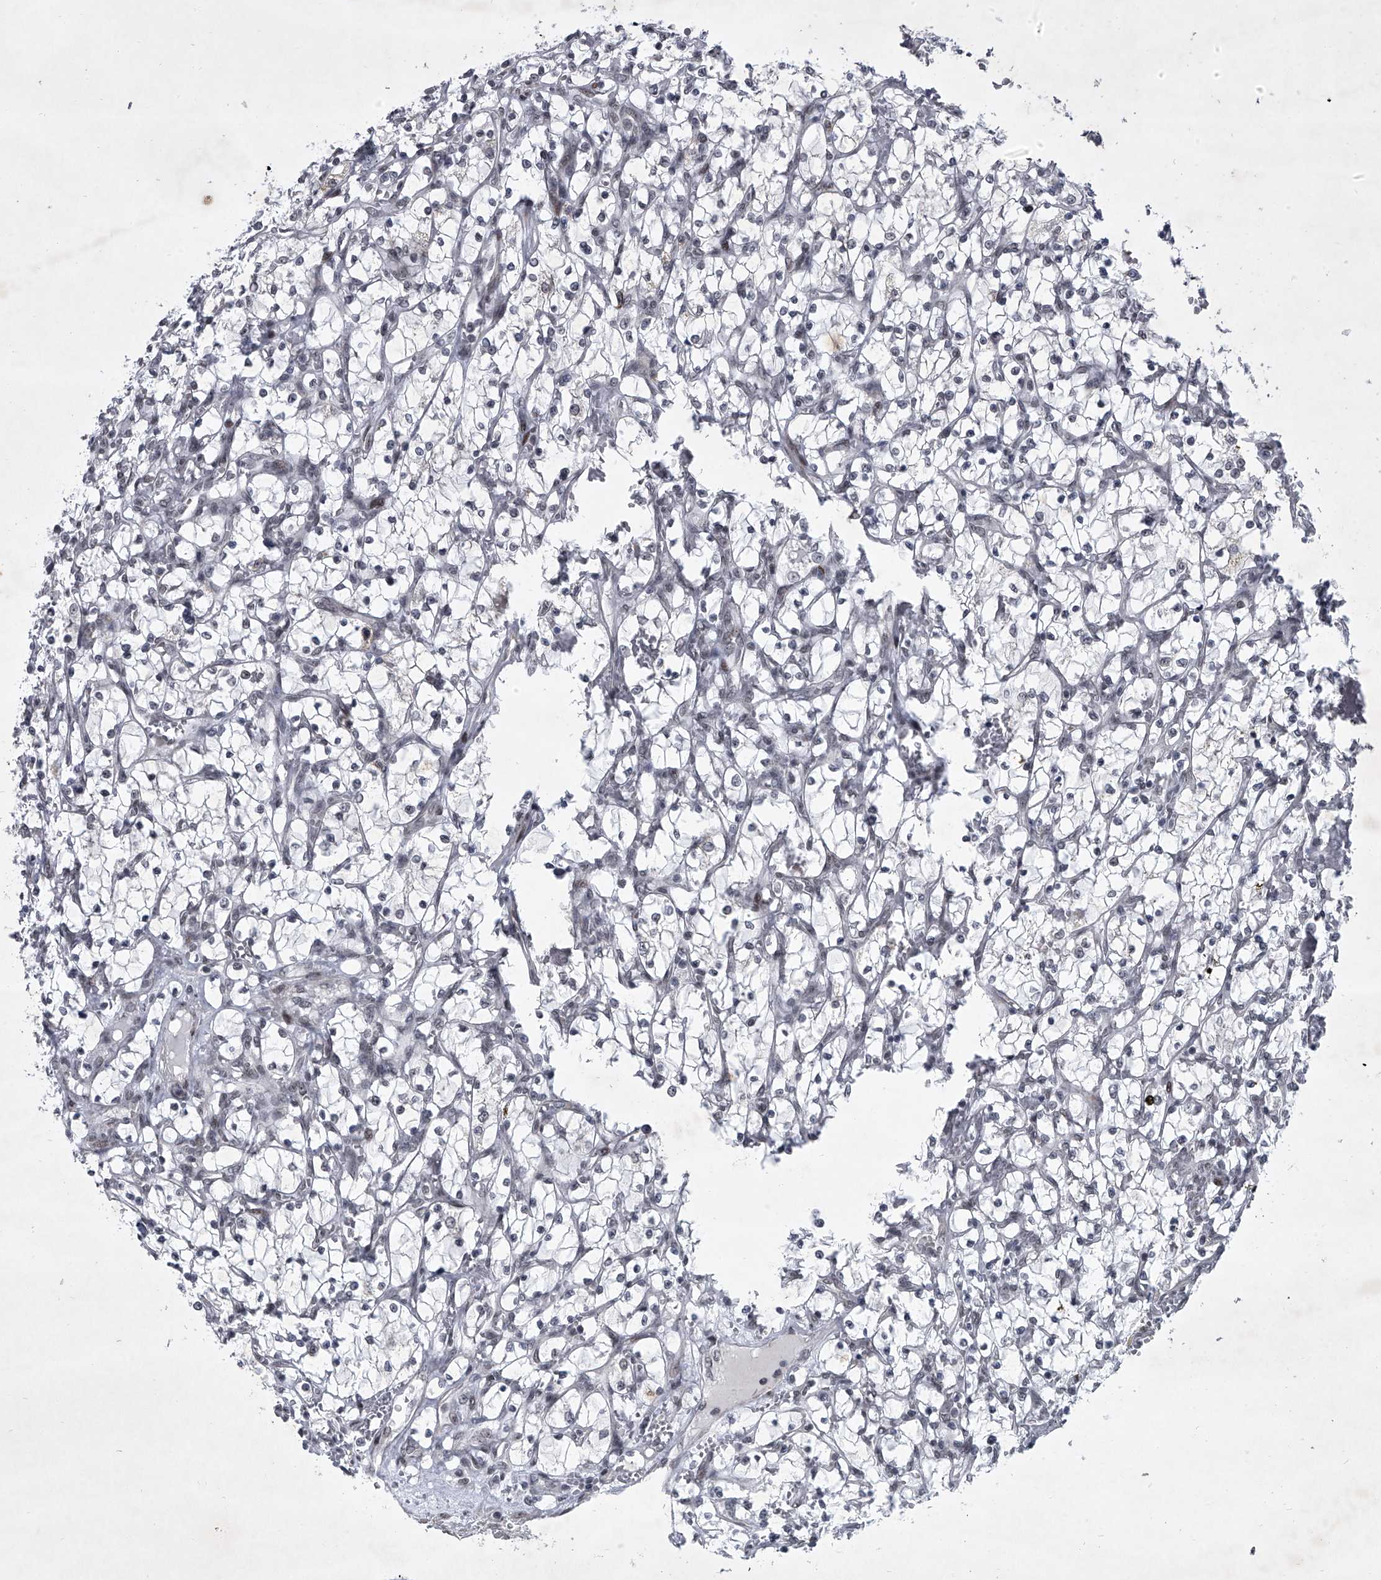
{"staining": {"intensity": "negative", "quantity": "none", "location": "none"}, "tissue": "renal cancer", "cell_type": "Tumor cells", "image_type": "cancer", "snomed": [{"axis": "morphology", "description": "Adenocarcinoma, NOS"}, {"axis": "topography", "description": "Kidney"}], "caption": "The IHC photomicrograph has no significant staining in tumor cells of adenocarcinoma (renal) tissue.", "gene": "MLLT1", "patient": {"sex": "female", "age": 69}}